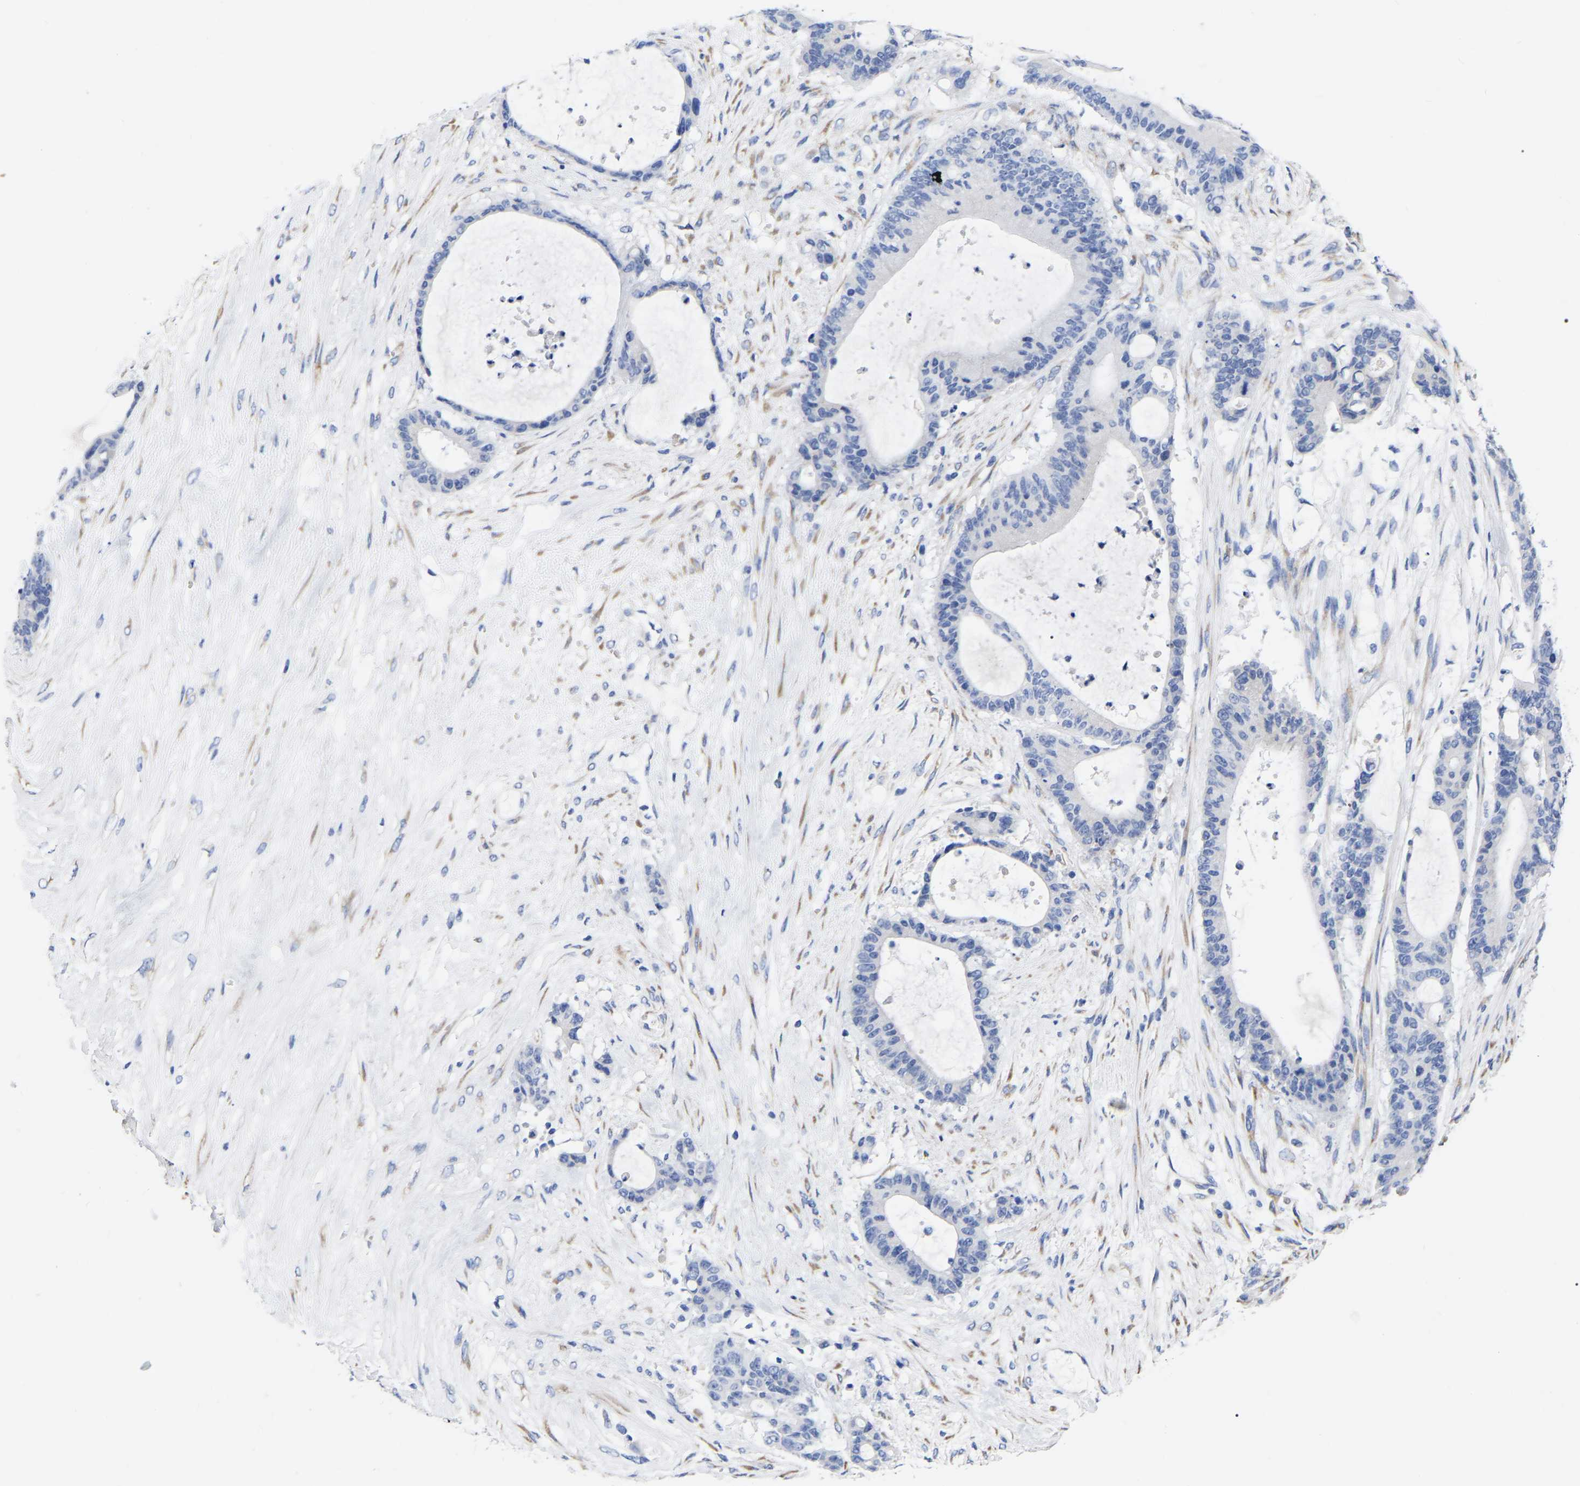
{"staining": {"intensity": "negative", "quantity": "none", "location": "none"}, "tissue": "liver cancer", "cell_type": "Tumor cells", "image_type": "cancer", "snomed": [{"axis": "morphology", "description": "Cholangiocarcinoma"}, {"axis": "topography", "description": "Liver"}], "caption": "Human liver cholangiocarcinoma stained for a protein using immunohistochemistry shows no positivity in tumor cells.", "gene": "GDF3", "patient": {"sex": "female", "age": 73}}